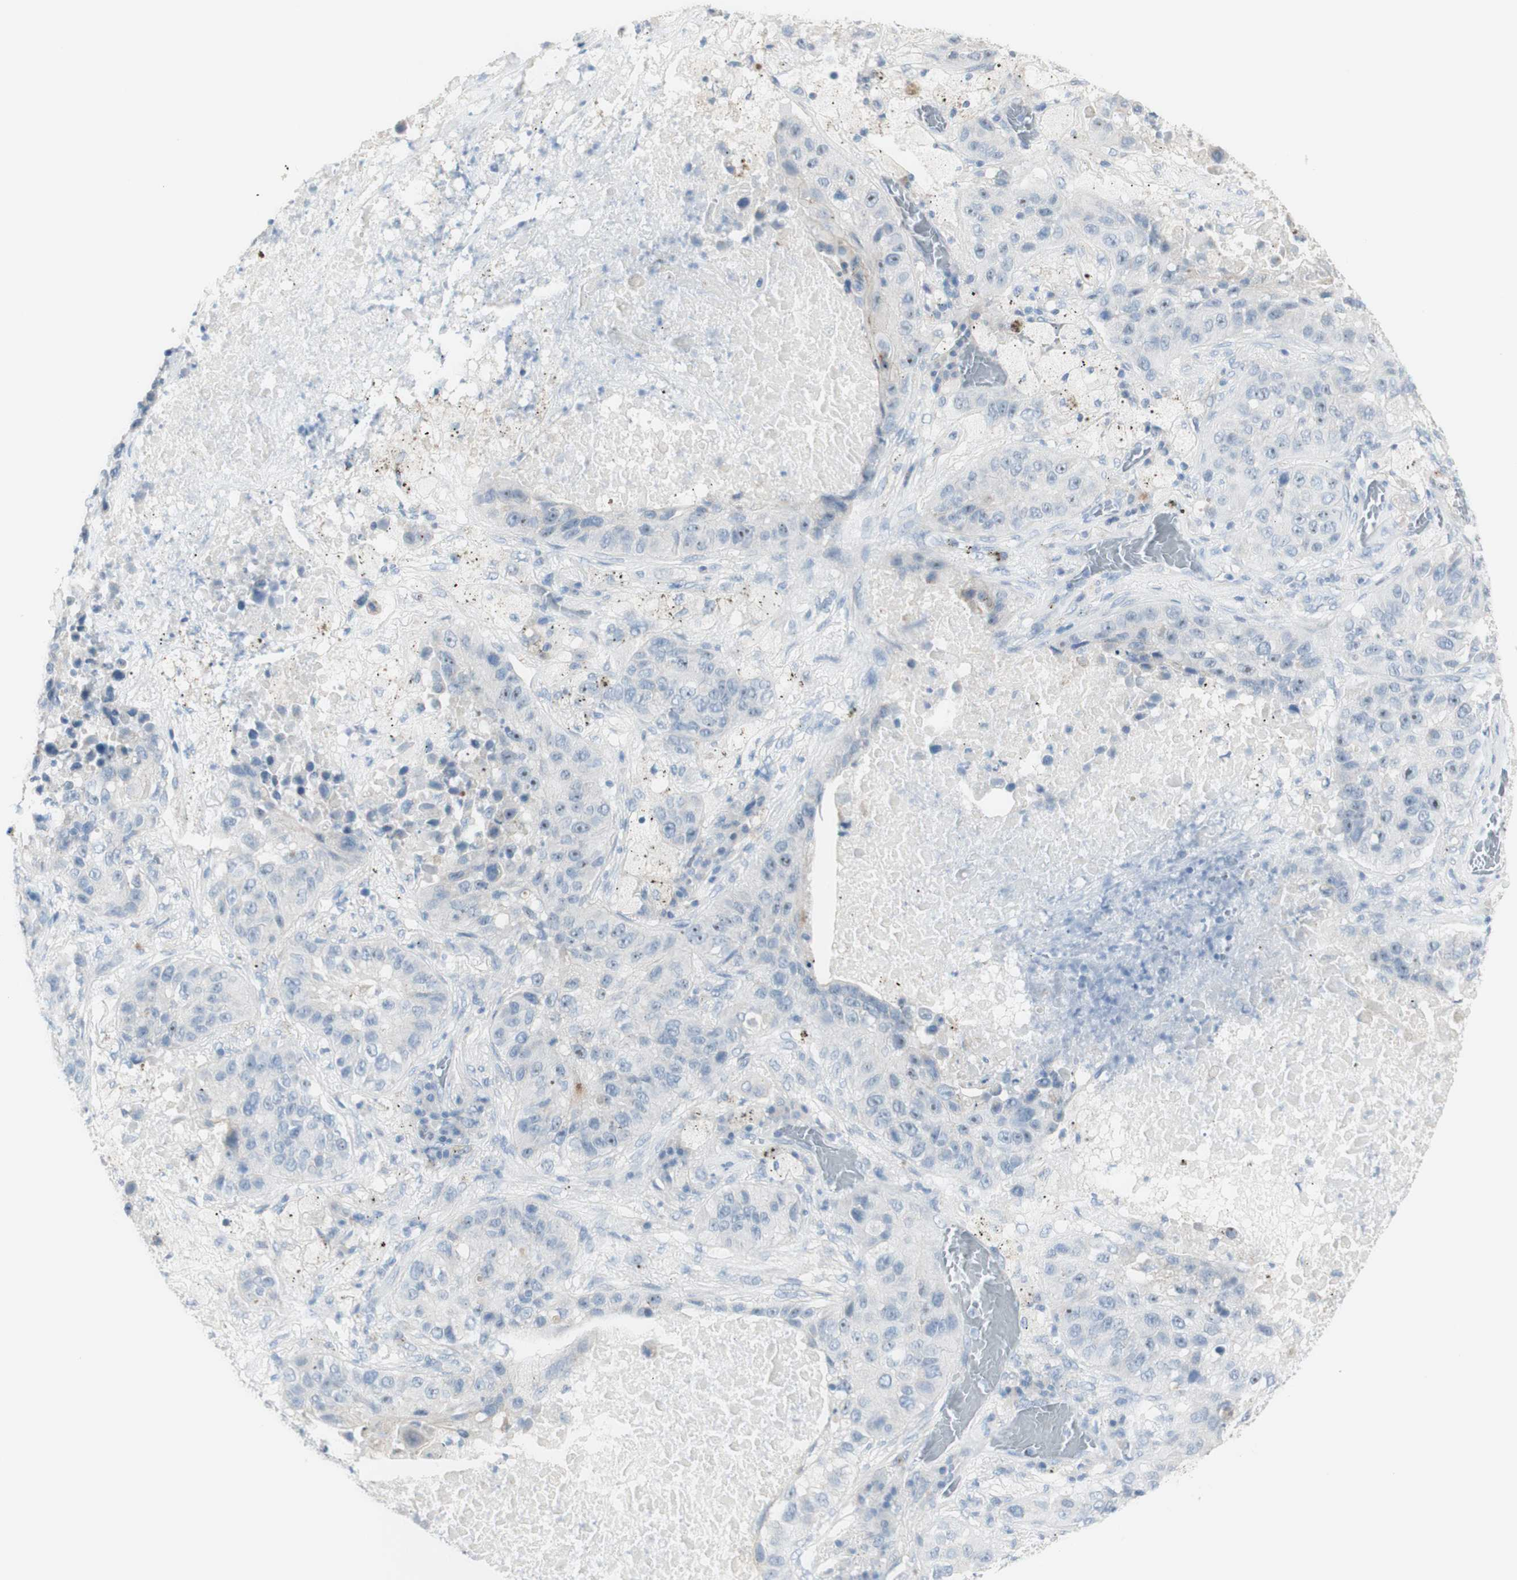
{"staining": {"intensity": "negative", "quantity": "none", "location": "none"}, "tissue": "lung cancer", "cell_type": "Tumor cells", "image_type": "cancer", "snomed": [{"axis": "morphology", "description": "Squamous cell carcinoma, NOS"}, {"axis": "topography", "description": "Lung"}], "caption": "High magnification brightfield microscopy of lung cancer (squamous cell carcinoma) stained with DAB (brown) and counterstained with hematoxylin (blue): tumor cells show no significant expression.", "gene": "ART3", "patient": {"sex": "male", "age": 57}}